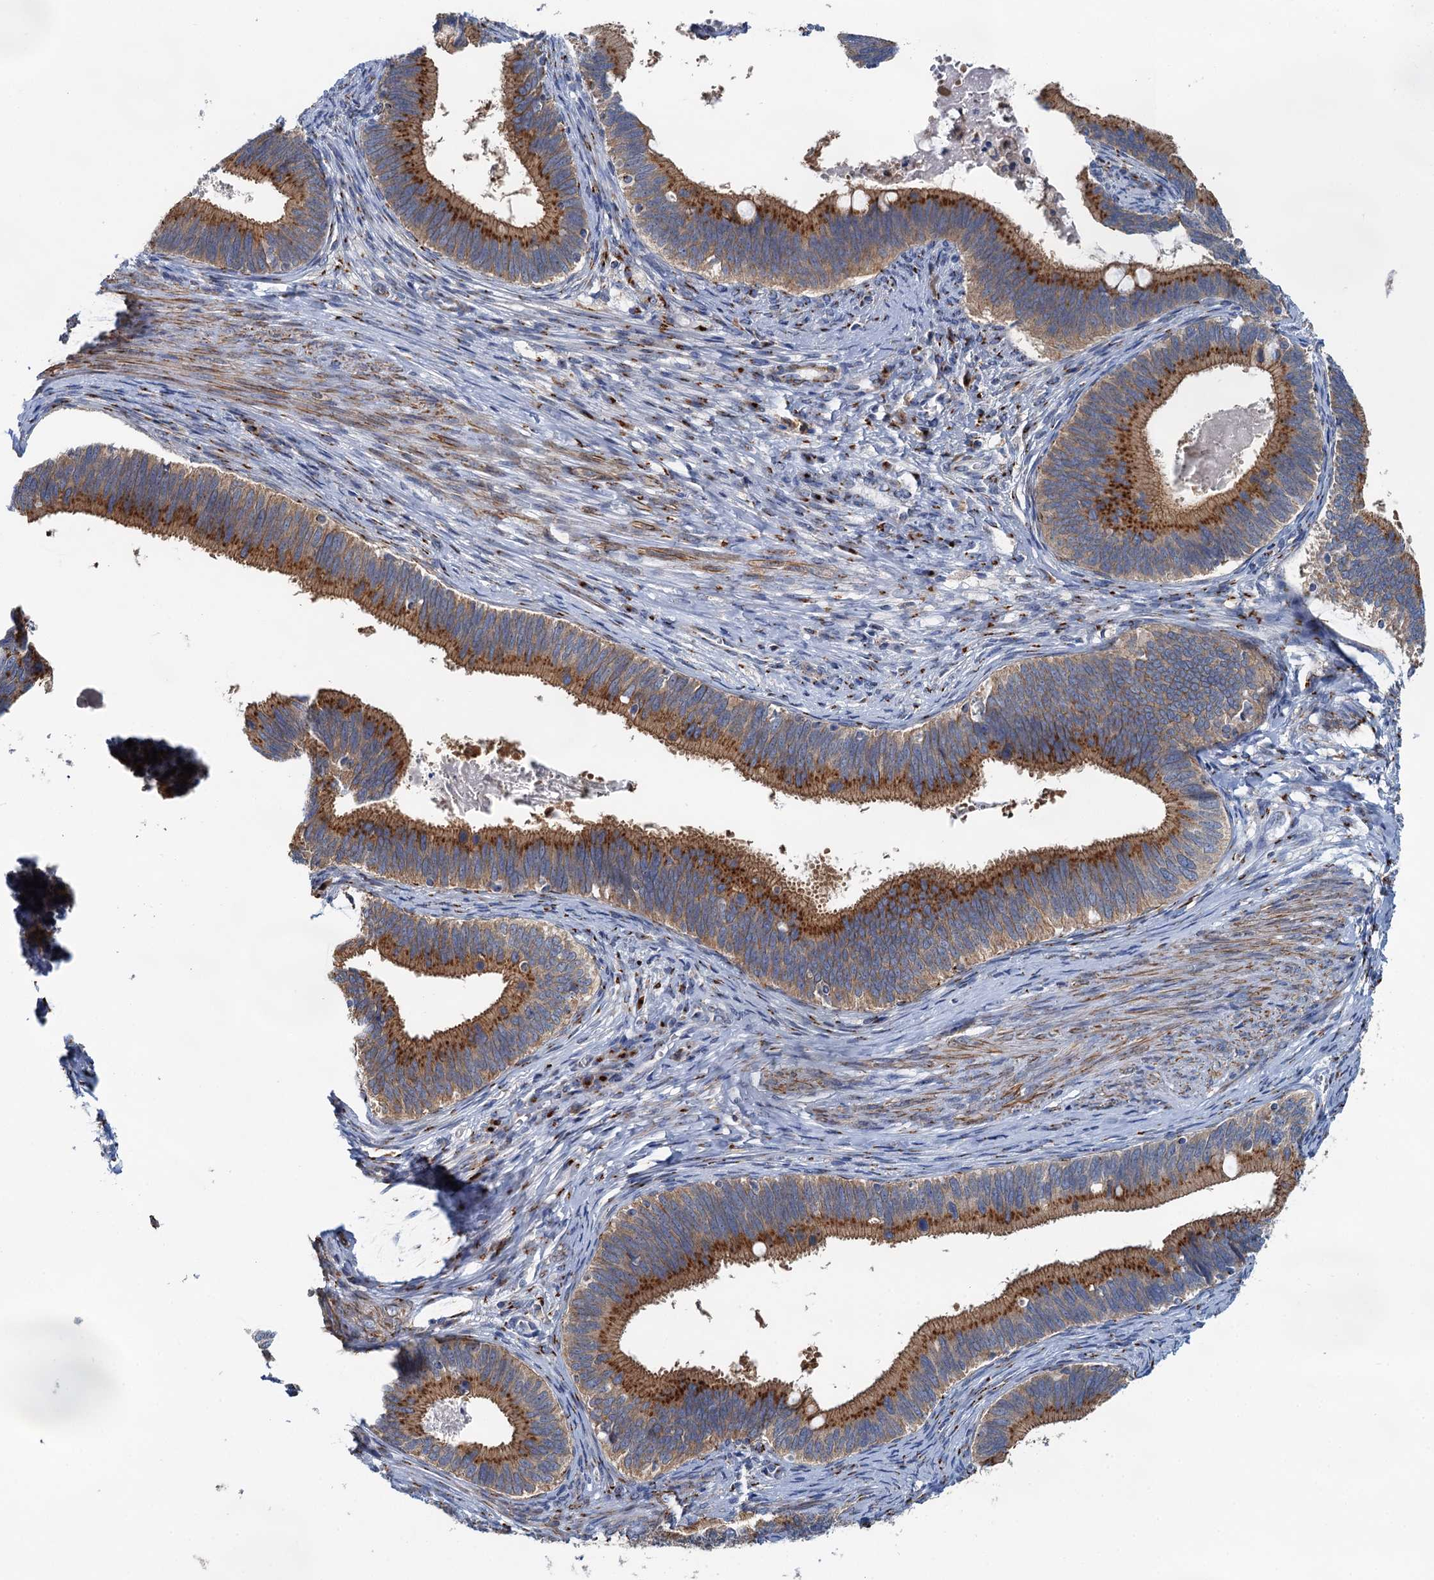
{"staining": {"intensity": "strong", "quantity": ">75%", "location": "cytoplasmic/membranous"}, "tissue": "cervical cancer", "cell_type": "Tumor cells", "image_type": "cancer", "snomed": [{"axis": "morphology", "description": "Adenocarcinoma, NOS"}, {"axis": "topography", "description": "Cervix"}], "caption": "A photomicrograph of cervical cancer (adenocarcinoma) stained for a protein reveals strong cytoplasmic/membranous brown staining in tumor cells.", "gene": "BET1L", "patient": {"sex": "female", "age": 42}}